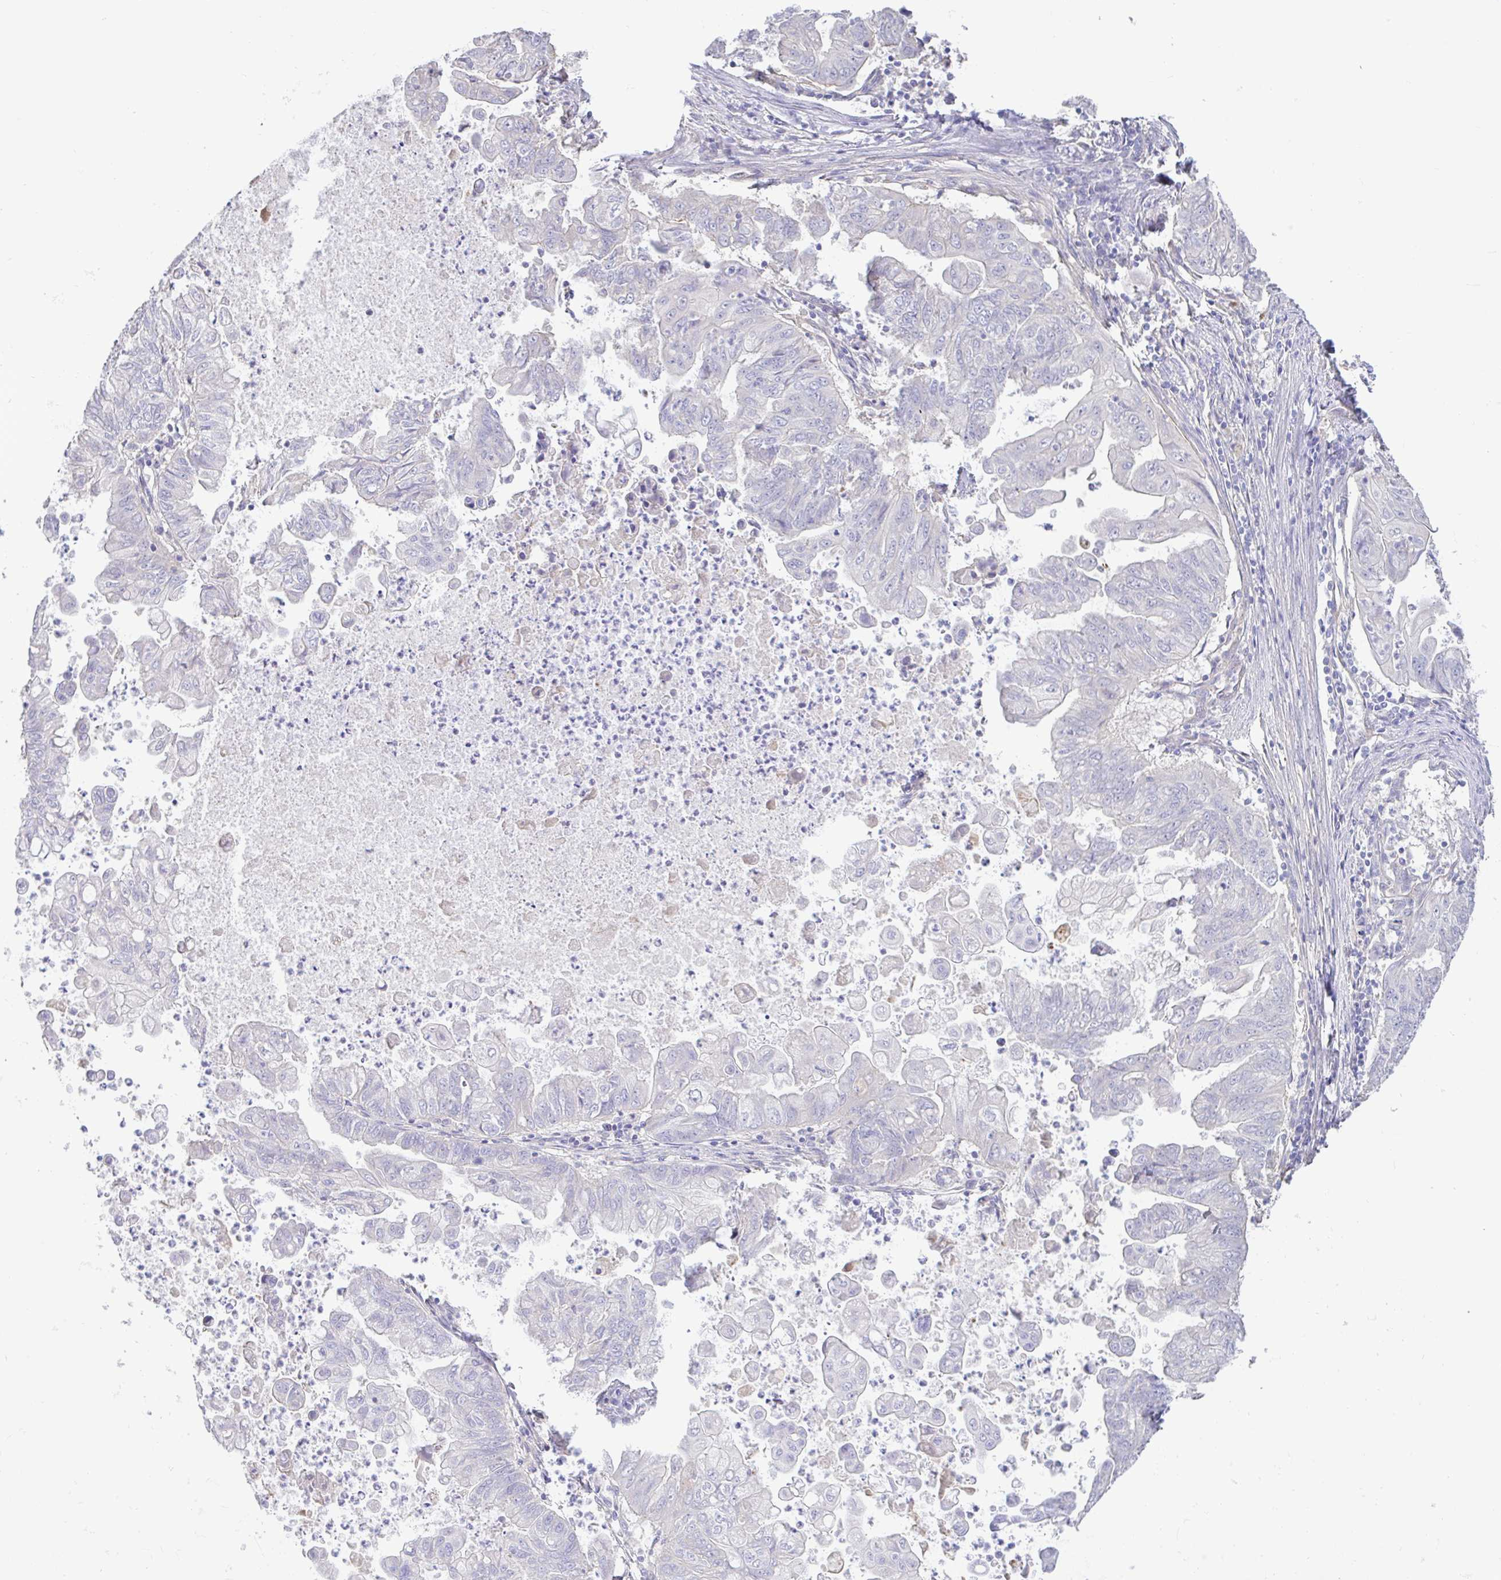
{"staining": {"intensity": "negative", "quantity": "none", "location": "none"}, "tissue": "stomach cancer", "cell_type": "Tumor cells", "image_type": "cancer", "snomed": [{"axis": "morphology", "description": "Adenocarcinoma, NOS"}, {"axis": "topography", "description": "Stomach, upper"}], "caption": "There is no significant positivity in tumor cells of adenocarcinoma (stomach).", "gene": "PLCD4", "patient": {"sex": "male", "age": 80}}